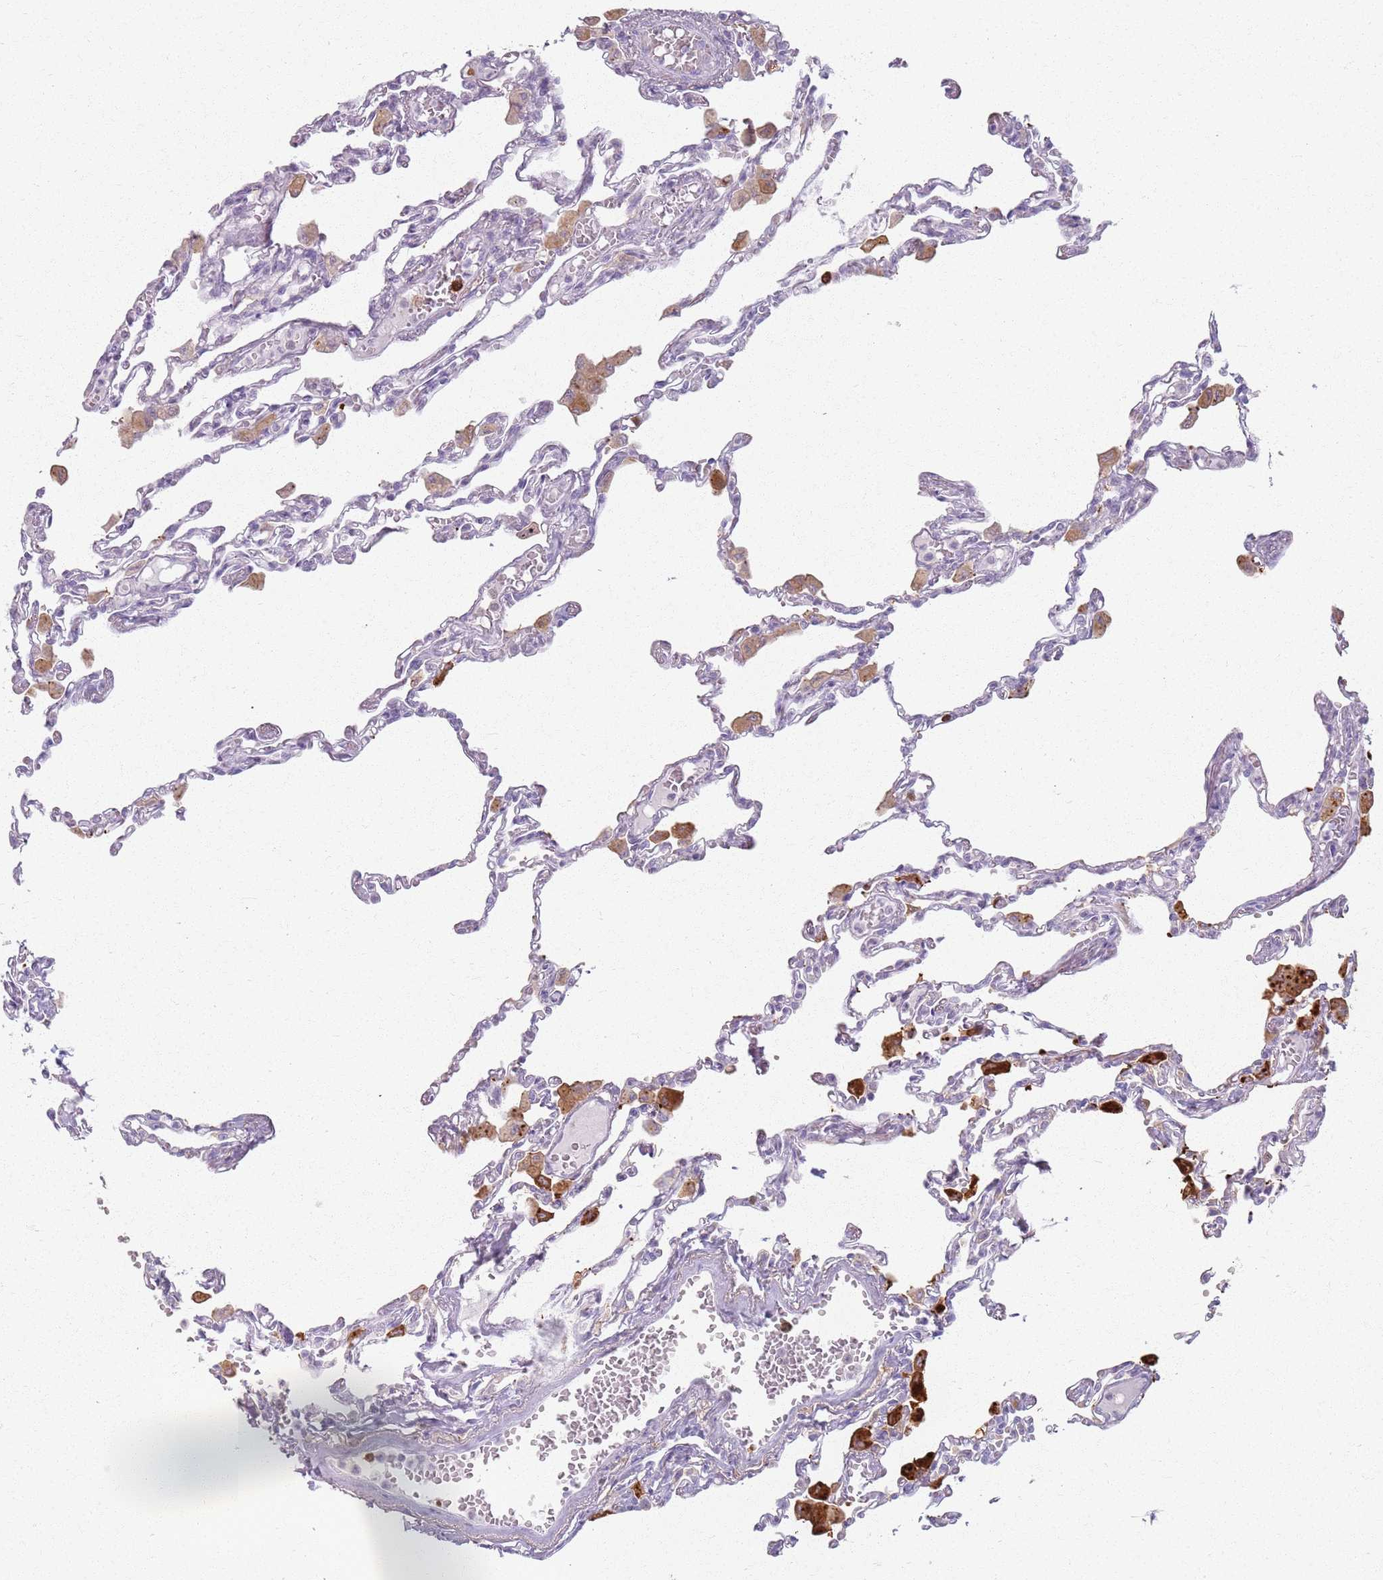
{"staining": {"intensity": "negative", "quantity": "none", "location": "none"}, "tissue": "lung", "cell_type": "Alveolar cells", "image_type": "normal", "snomed": [{"axis": "morphology", "description": "Normal tissue, NOS"}, {"axis": "topography", "description": "Bronchus"}, {"axis": "topography", "description": "Lung"}], "caption": "Alveolar cells show no significant staining in benign lung. (DAB (3,3'-diaminobenzidine) IHC with hematoxylin counter stain).", "gene": "GDPGP1", "patient": {"sex": "female", "age": 49}}